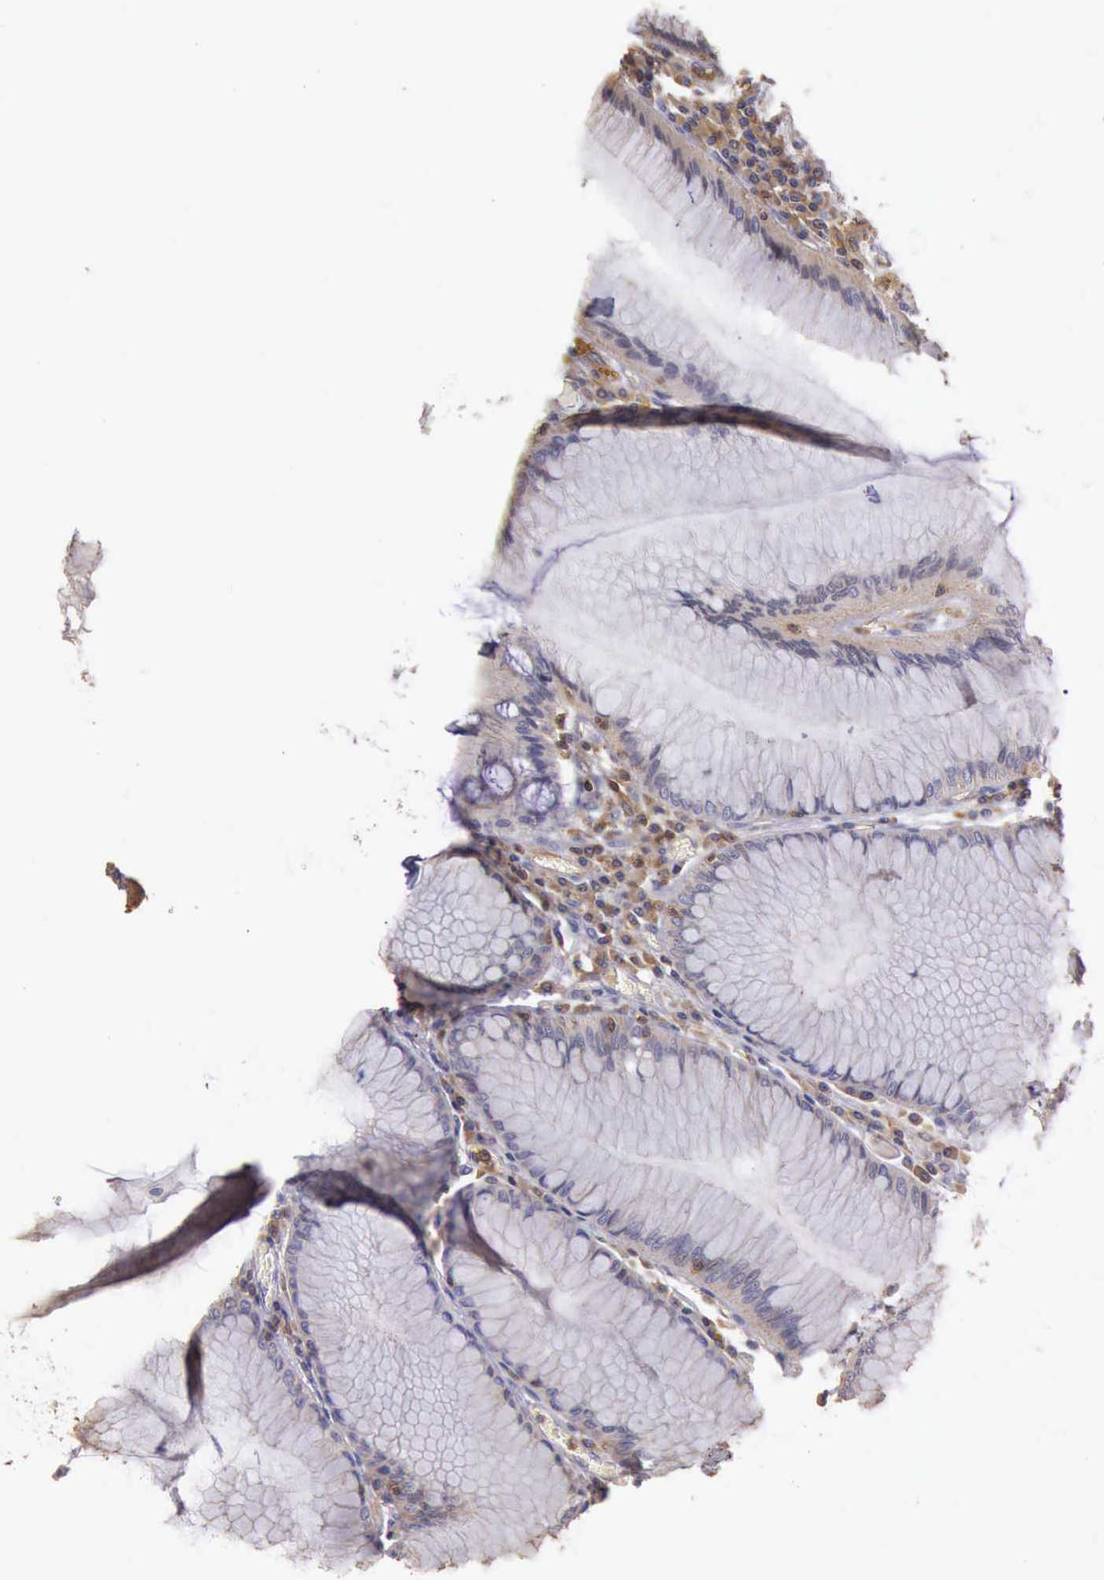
{"staining": {"intensity": "negative", "quantity": "none", "location": "none"}, "tissue": "stomach", "cell_type": "Glandular cells", "image_type": "normal", "snomed": [{"axis": "morphology", "description": "Normal tissue, NOS"}, {"axis": "topography", "description": "Stomach, lower"}], "caption": "Photomicrograph shows no protein staining in glandular cells of benign stomach.", "gene": "ARHGAP4", "patient": {"sex": "female", "age": 93}}